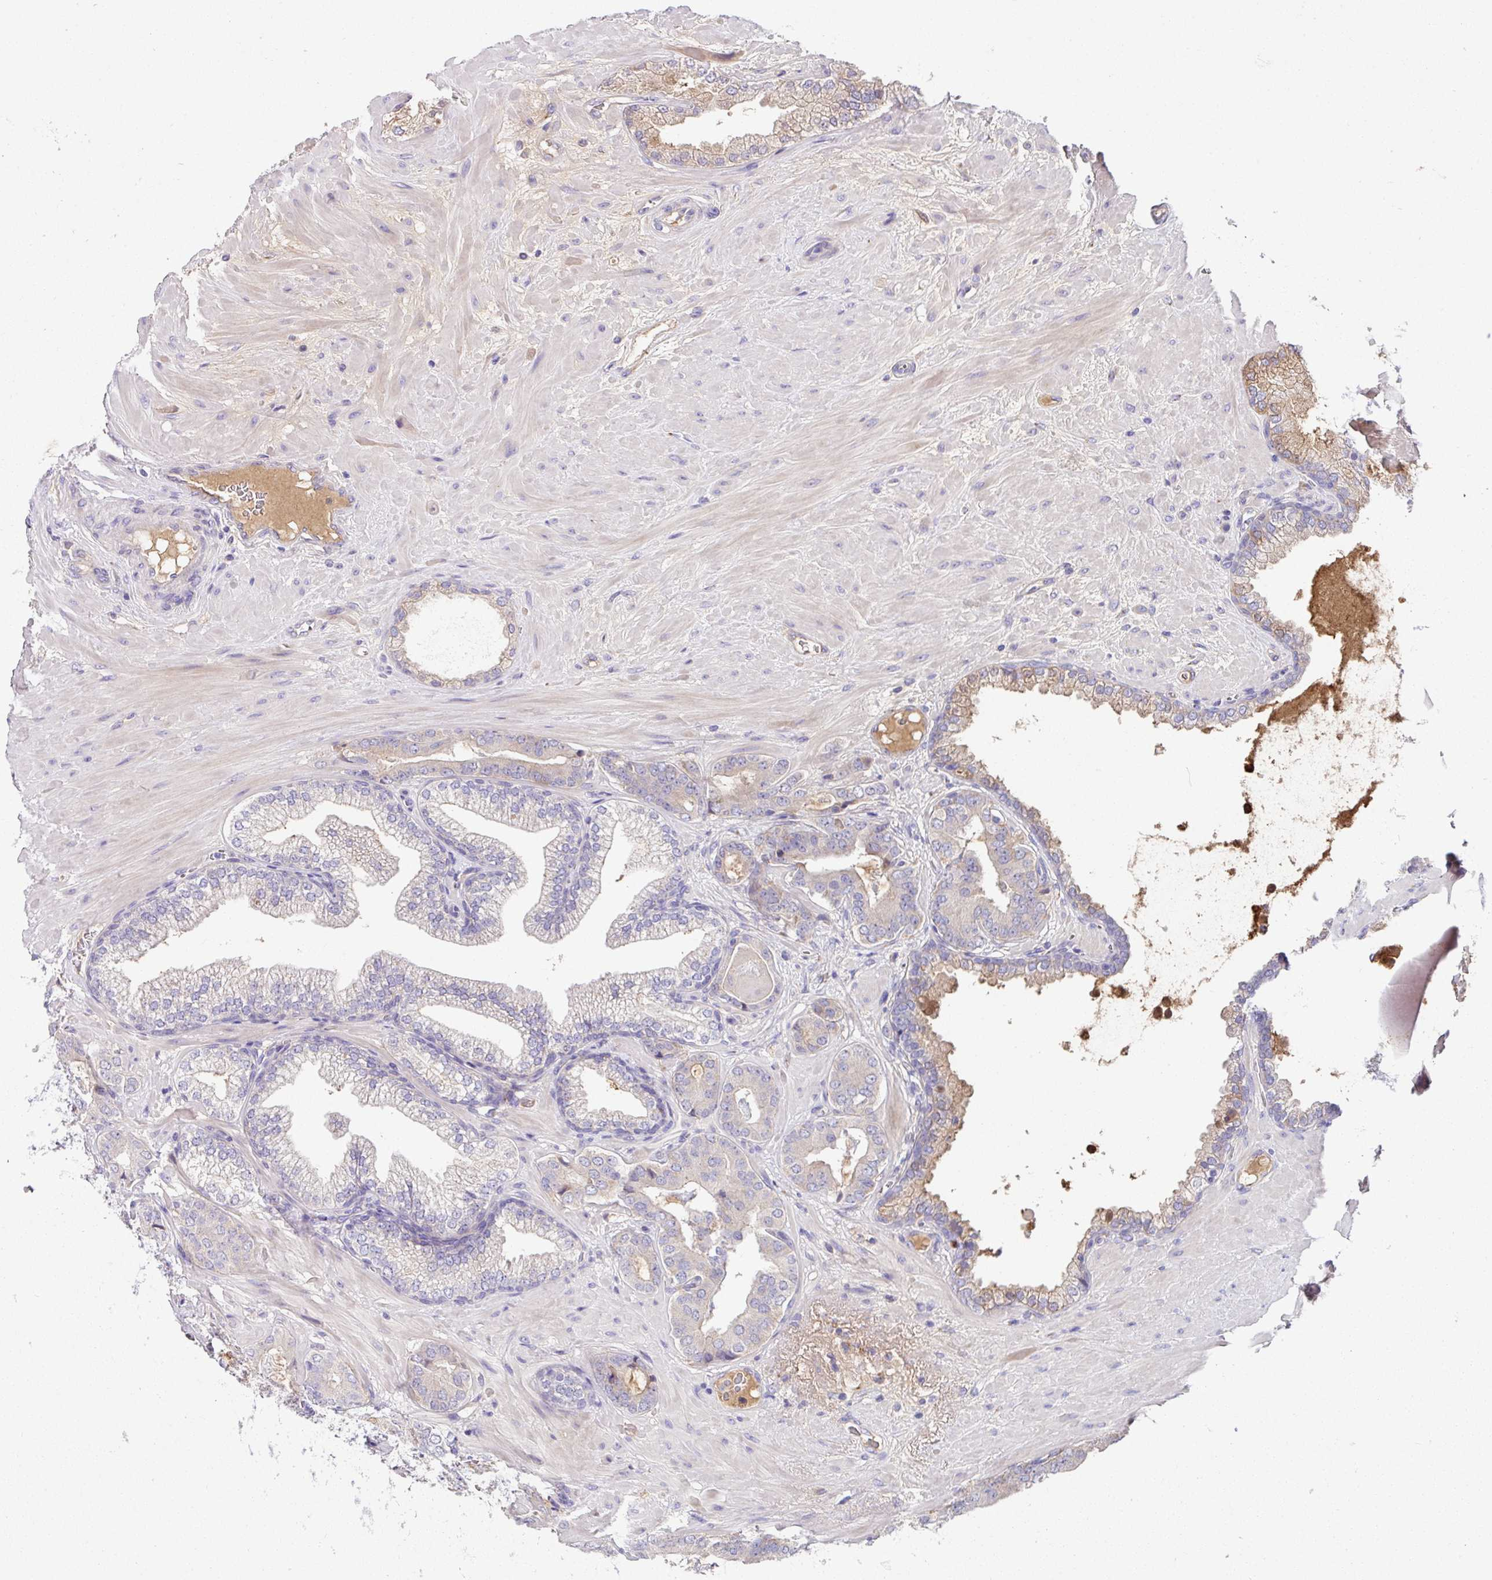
{"staining": {"intensity": "negative", "quantity": "none", "location": "none"}, "tissue": "prostate cancer", "cell_type": "Tumor cells", "image_type": "cancer", "snomed": [{"axis": "morphology", "description": "Adenocarcinoma, Low grade"}, {"axis": "topography", "description": "Prostate"}], "caption": "This is a image of immunohistochemistry staining of prostate cancer (low-grade adenocarcinoma), which shows no positivity in tumor cells.", "gene": "CRISP3", "patient": {"sex": "male", "age": 61}}